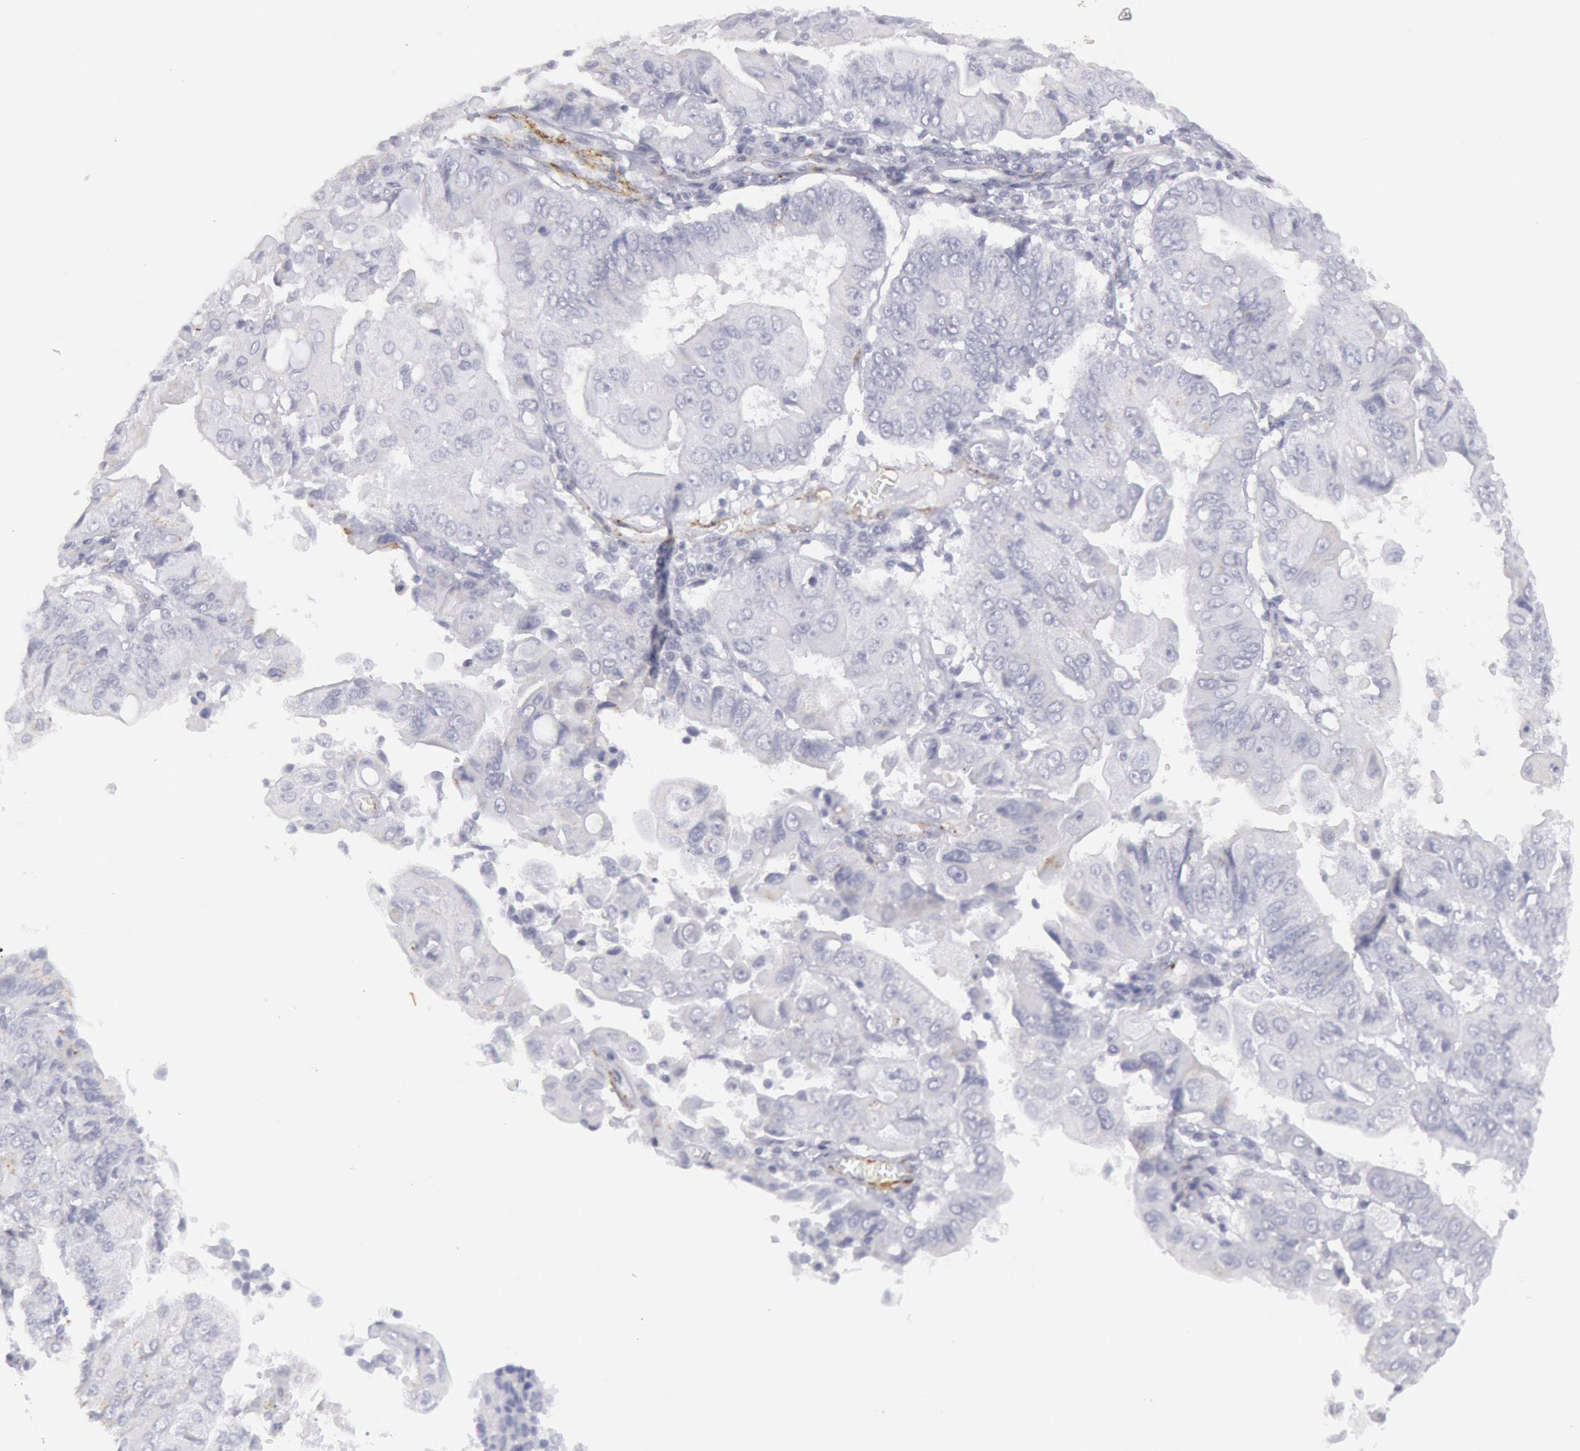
{"staining": {"intensity": "negative", "quantity": "none", "location": "none"}, "tissue": "endometrial cancer", "cell_type": "Tumor cells", "image_type": "cancer", "snomed": [{"axis": "morphology", "description": "Adenocarcinoma, NOS"}, {"axis": "topography", "description": "Endometrium"}], "caption": "There is no significant positivity in tumor cells of endometrial cancer (adenocarcinoma). (Stains: DAB (3,3'-diaminobenzidine) IHC with hematoxylin counter stain, Microscopy: brightfield microscopy at high magnification).", "gene": "CDH13", "patient": {"sex": "female", "age": 75}}